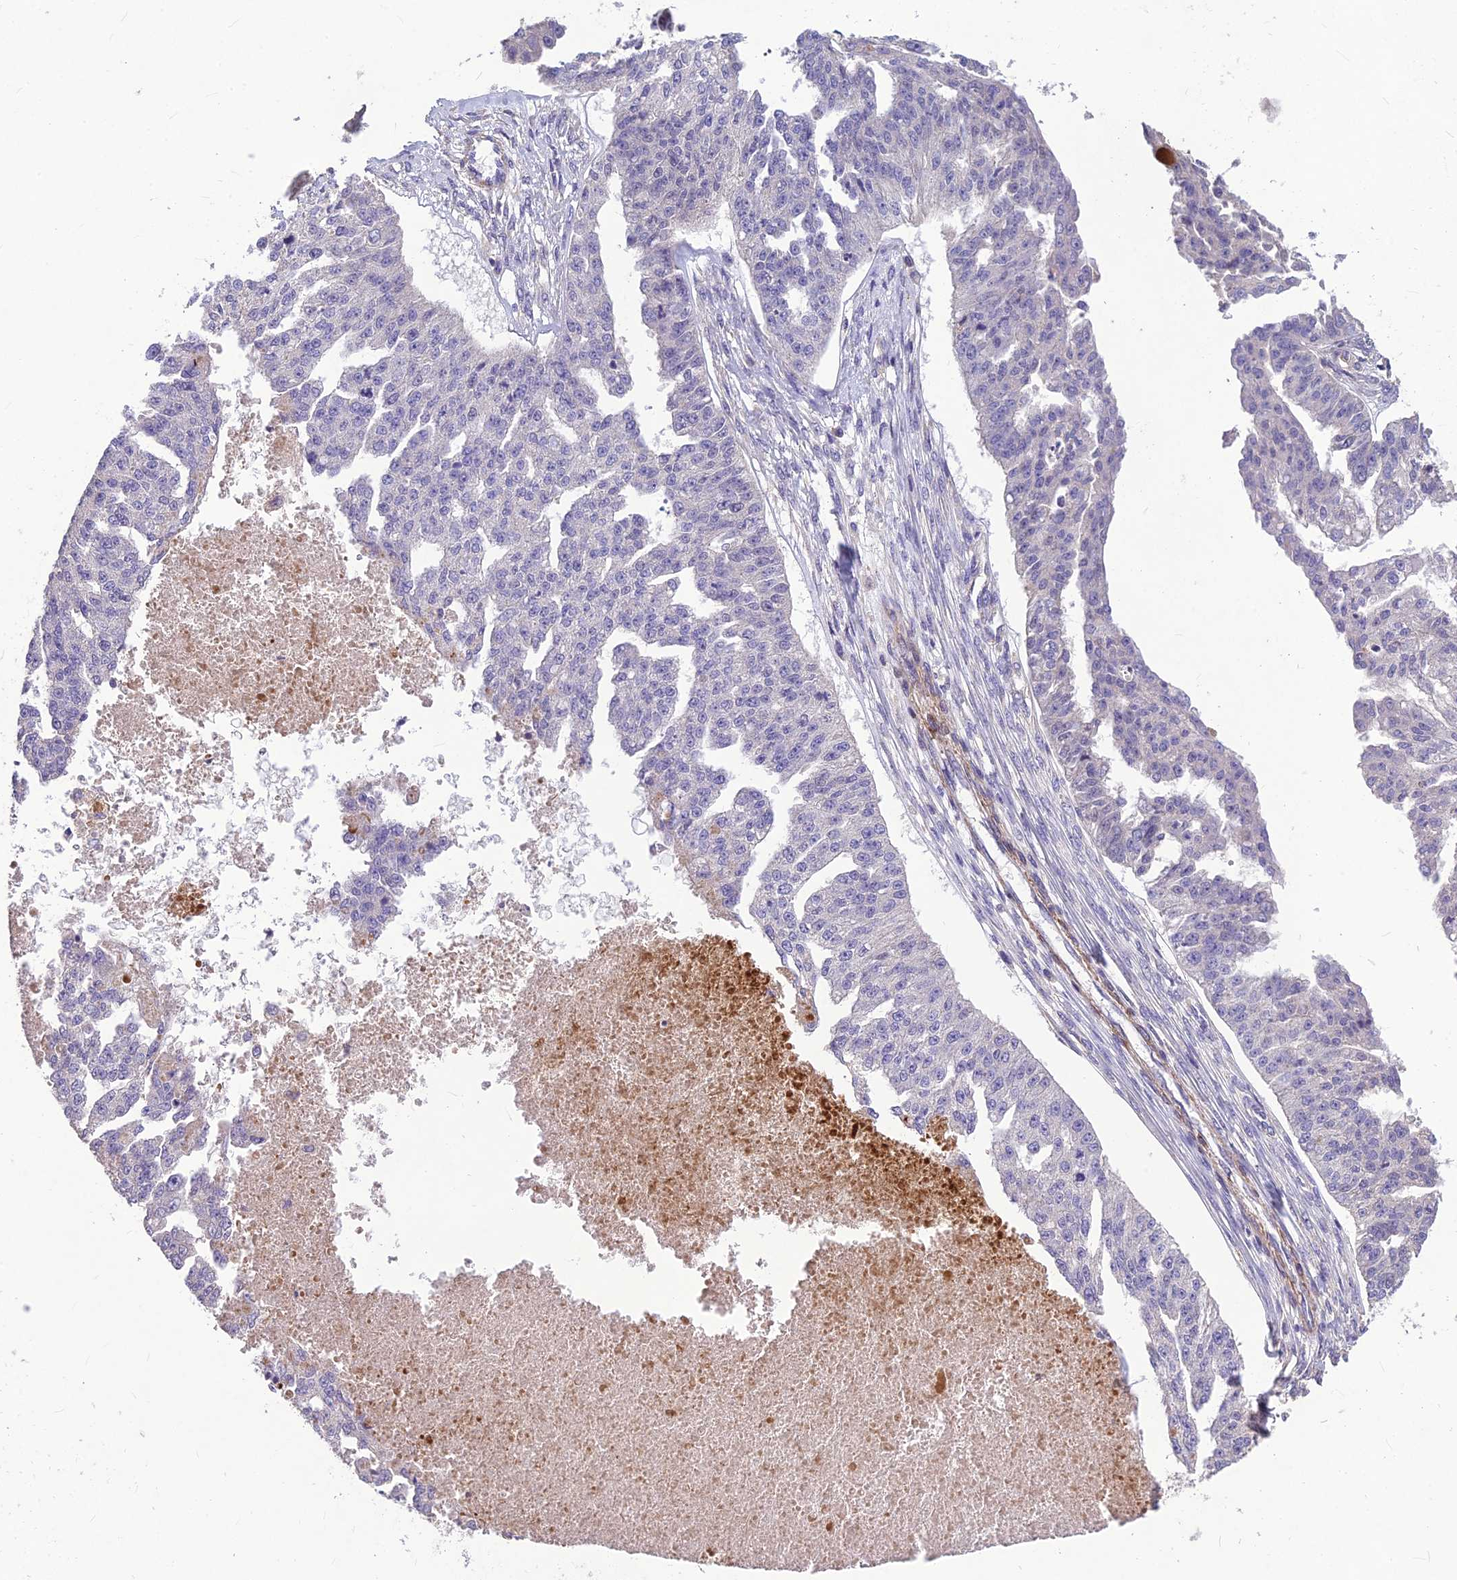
{"staining": {"intensity": "negative", "quantity": "none", "location": "none"}, "tissue": "ovarian cancer", "cell_type": "Tumor cells", "image_type": "cancer", "snomed": [{"axis": "morphology", "description": "Cystadenocarcinoma, serous, NOS"}, {"axis": "topography", "description": "Ovary"}], "caption": "IHC histopathology image of human serous cystadenocarcinoma (ovarian) stained for a protein (brown), which exhibits no expression in tumor cells.", "gene": "CLUH", "patient": {"sex": "female", "age": 58}}